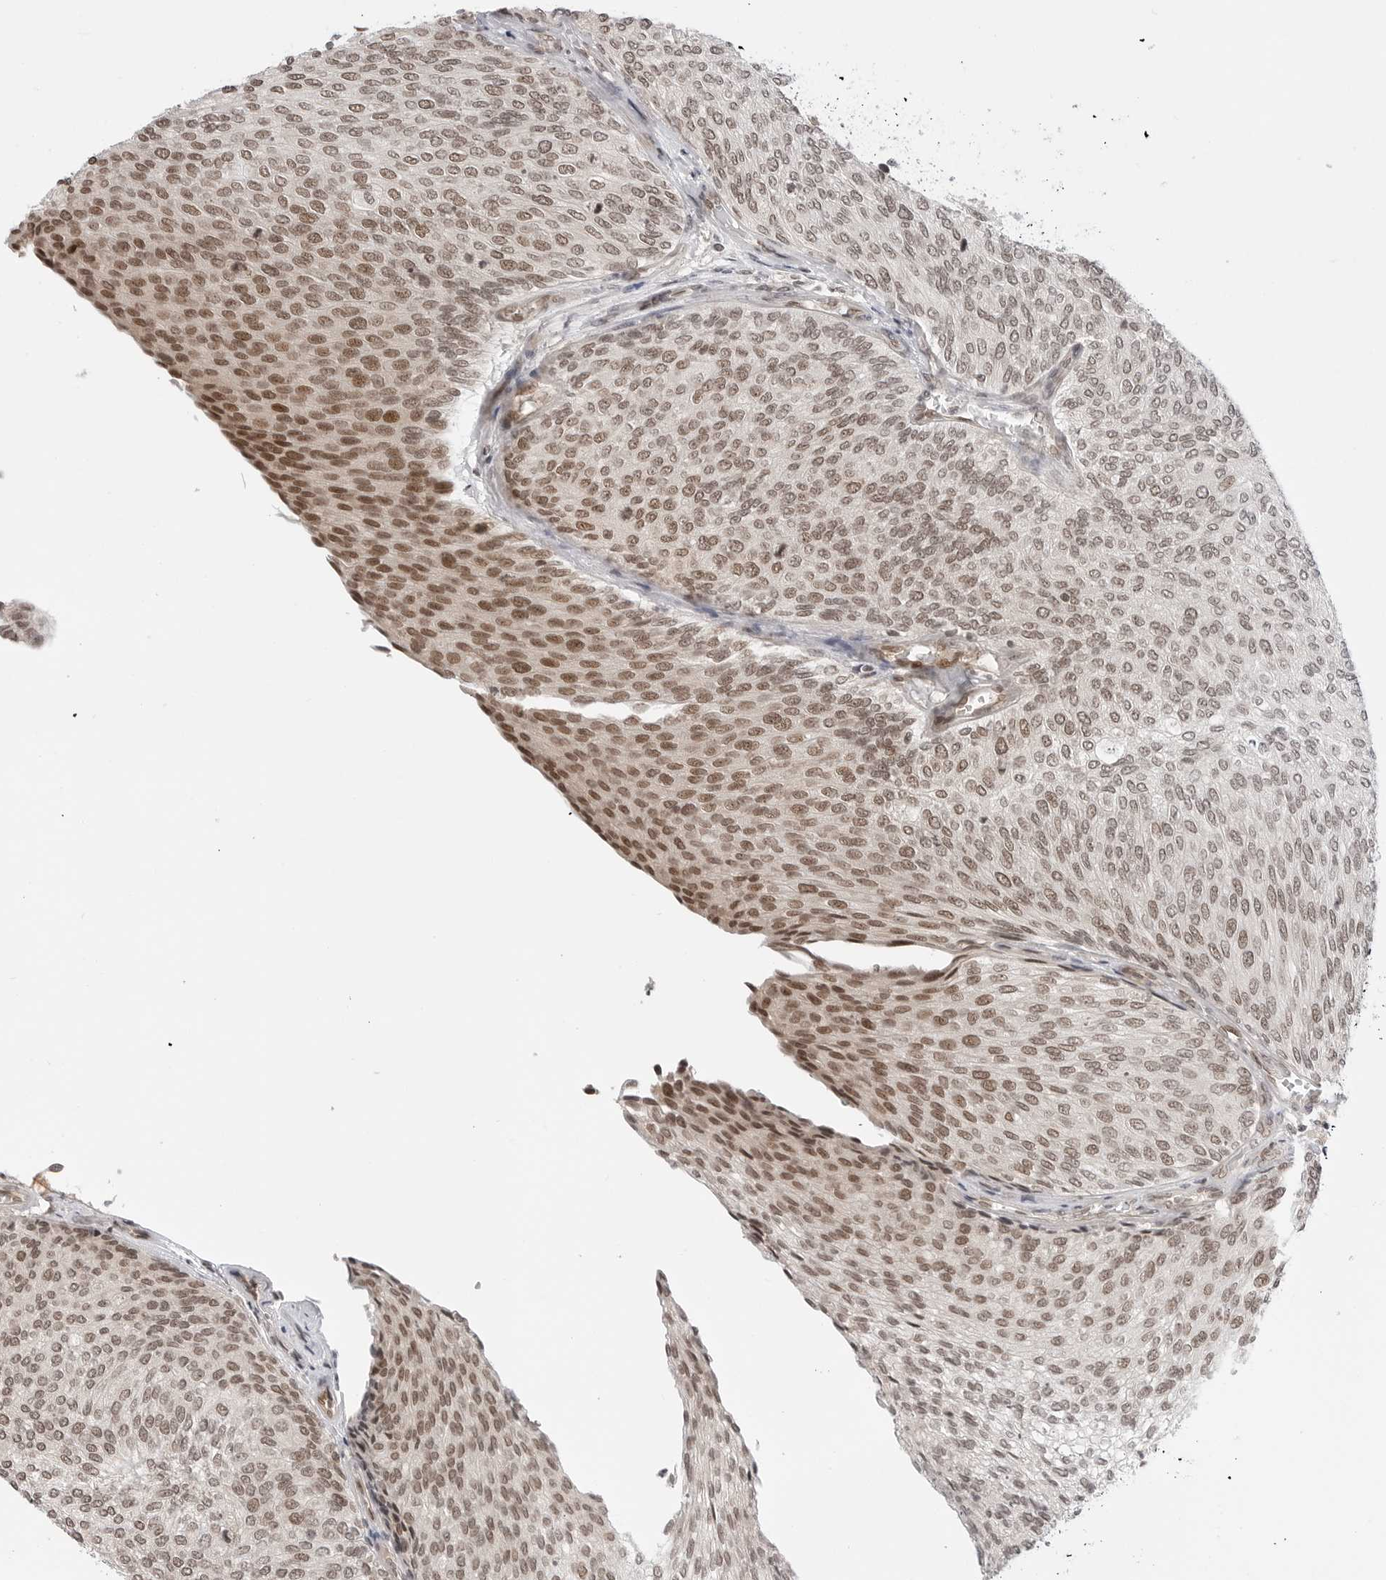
{"staining": {"intensity": "moderate", "quantity": "<25%", "location": "nuclear"}, "tissue": "urothelial cancer", "cell_type": "Tumor cells", "image_type": "cancer", "snomed": [{"axis": "morphology", "description": "Urothelial carcinoma, Low grade"}, {"axis": "topography", "description": "Urinary bladder"}], "caption": "A brown stain shows moderate nuclear expression of a protein in human urothelial cancer tumor cells.", "gene": "C8orf33", "patient": {"sex": "female", "age": 79}}